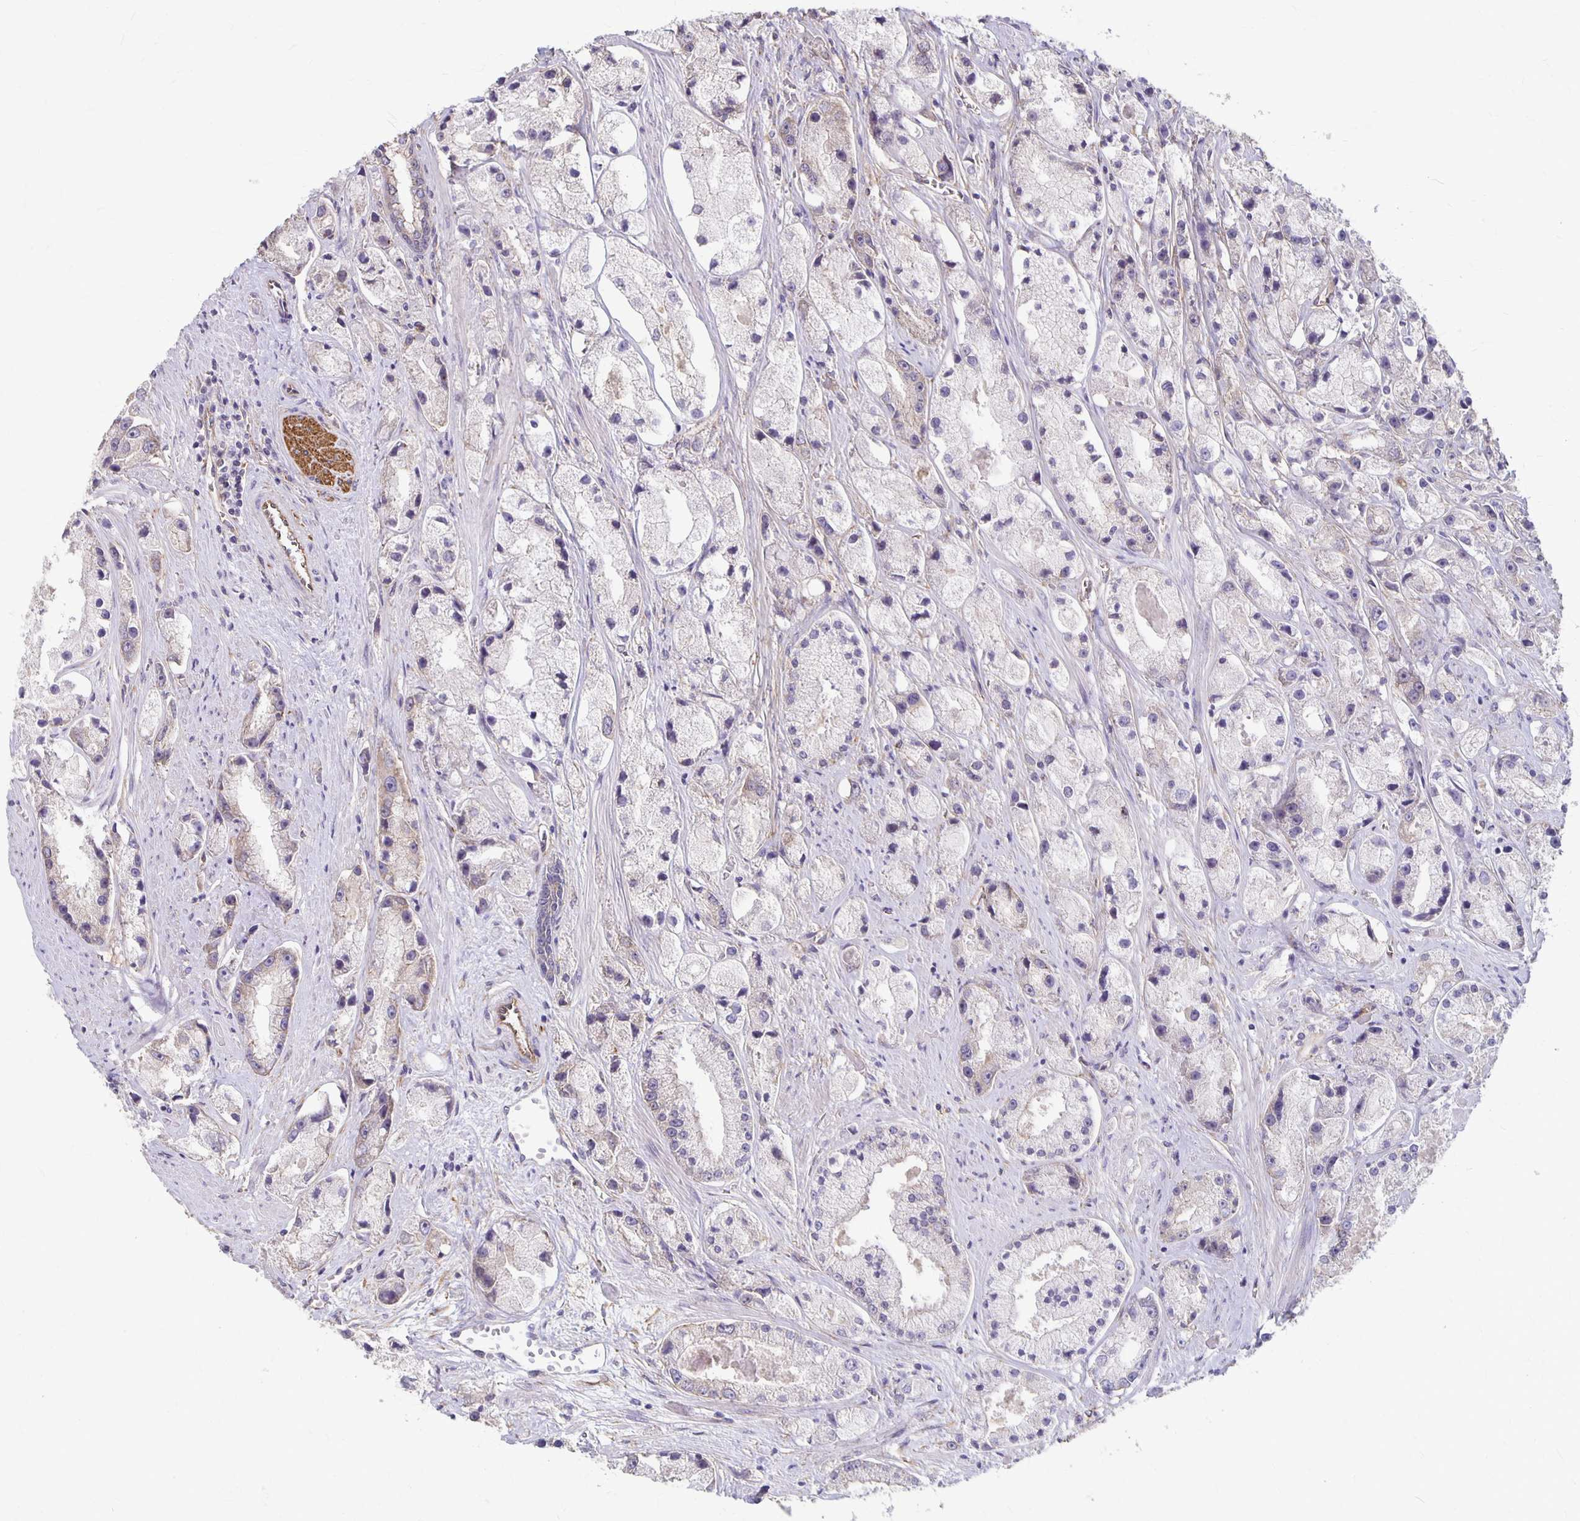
{"staining": {"intensity": "weak", "quantity": "<25%", "location": "cytoplasmic/membranous"}, "tissue": "prostate cancer", "cell_type": "Tumor cells", "image_type": "cancer", "snomed": [{"axis": "morphology", "description": "Adenocarcinoma, High grade"}, {"axis": "topography", "description": "Prostate"}], "caption": "A micrograph of human adenocarcinoma (high-grade) (prostate) is negative for staining in tumor cells.", "gene": "PPP1R3E", "patient": {"sex": "male", "age": 67}}